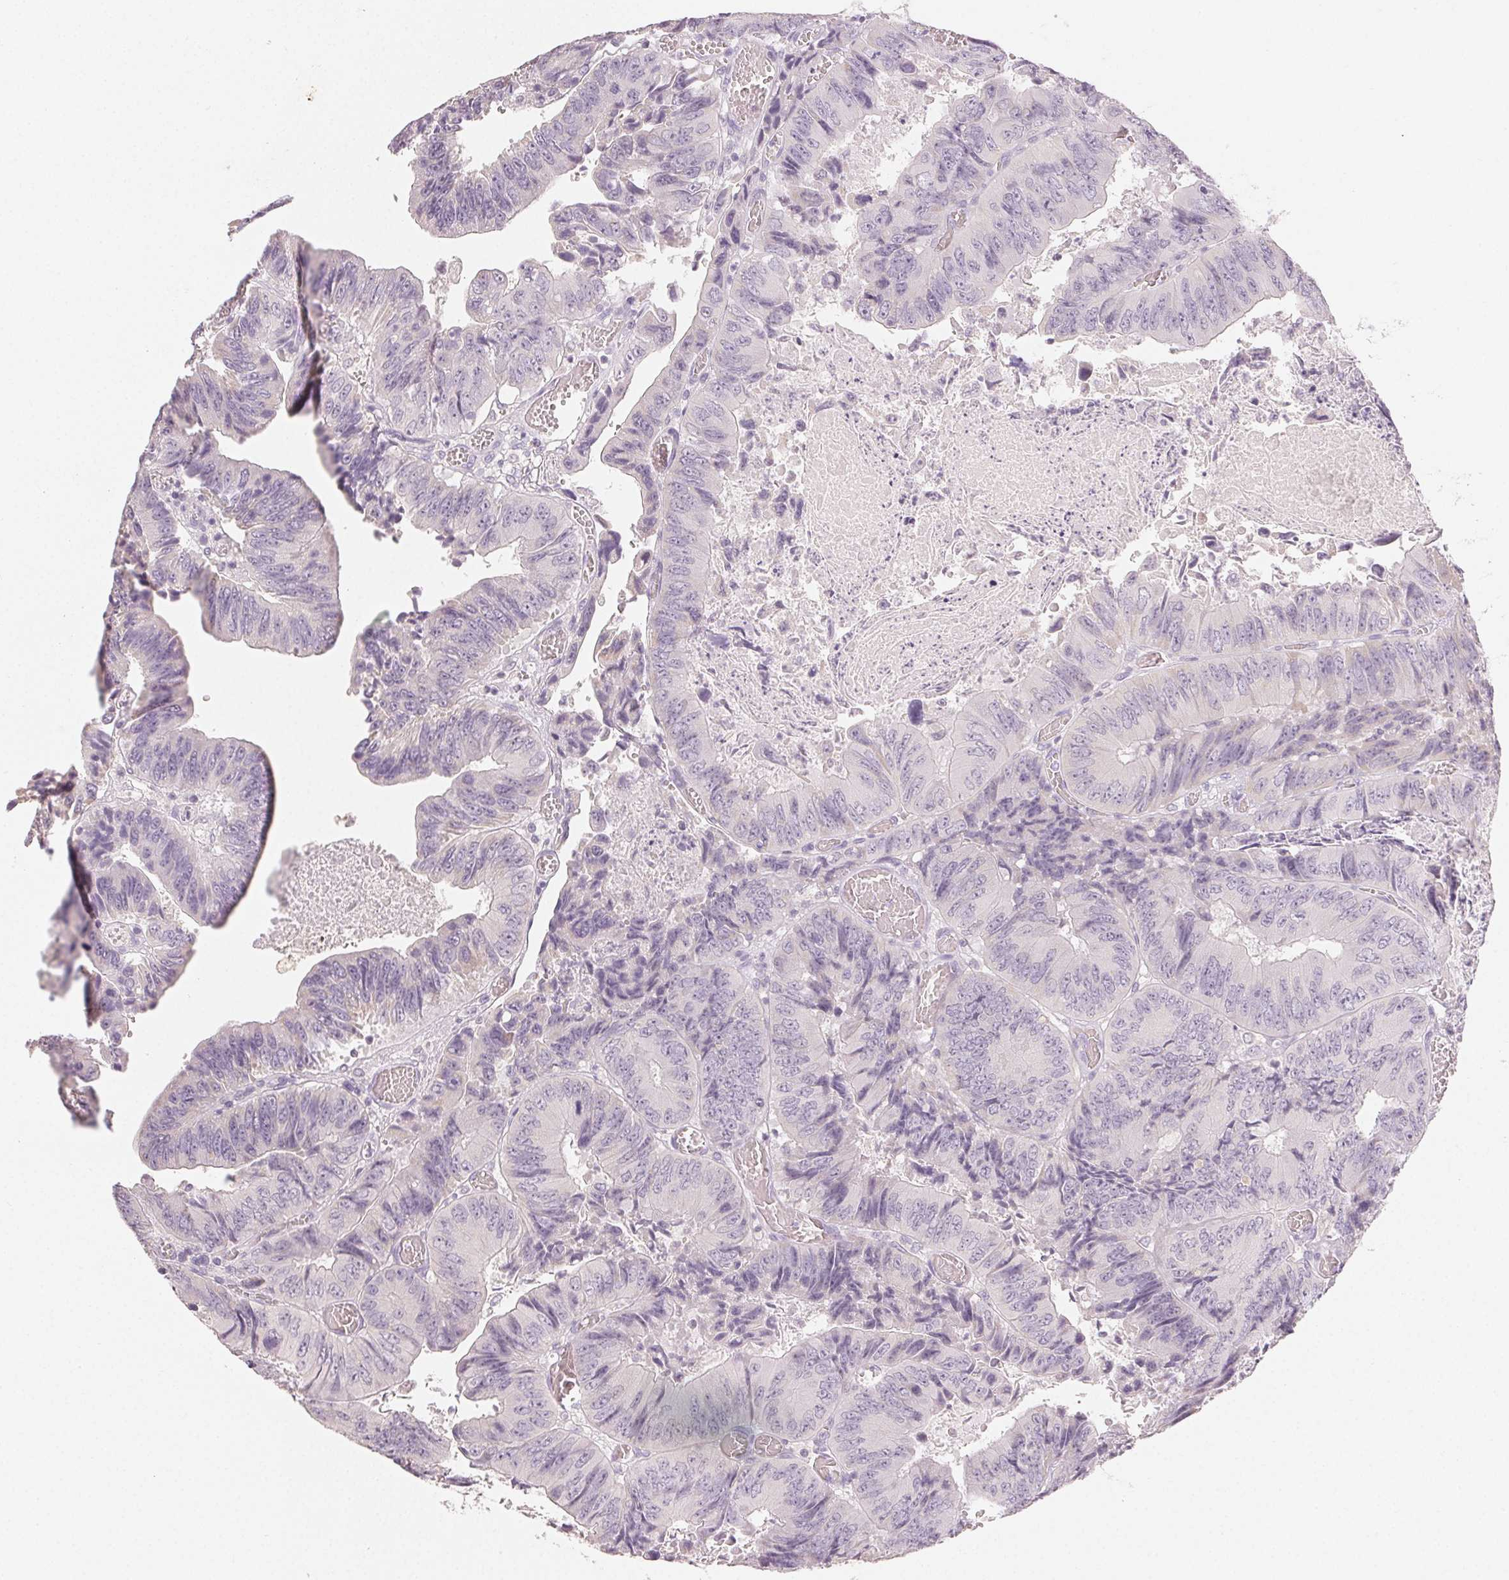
{"staining": {"intensity": "negative", "quantity": "none", "location": "none"}, "tissue": "colorectal cancer", "cell_type": "Tumor cells", "image_type": "cancer", "snomed": [{"axis": "morphology", "description": "Adenocarcinoma, NOS"}, {"axis": "topography", "description": "Colon"}], "caption": "A histopathology image of human colorectal adenocarcinoma is negative for staining in tumor cells.", "gene": "LVRN", "patient": {"sex": "female", "age": 84}}